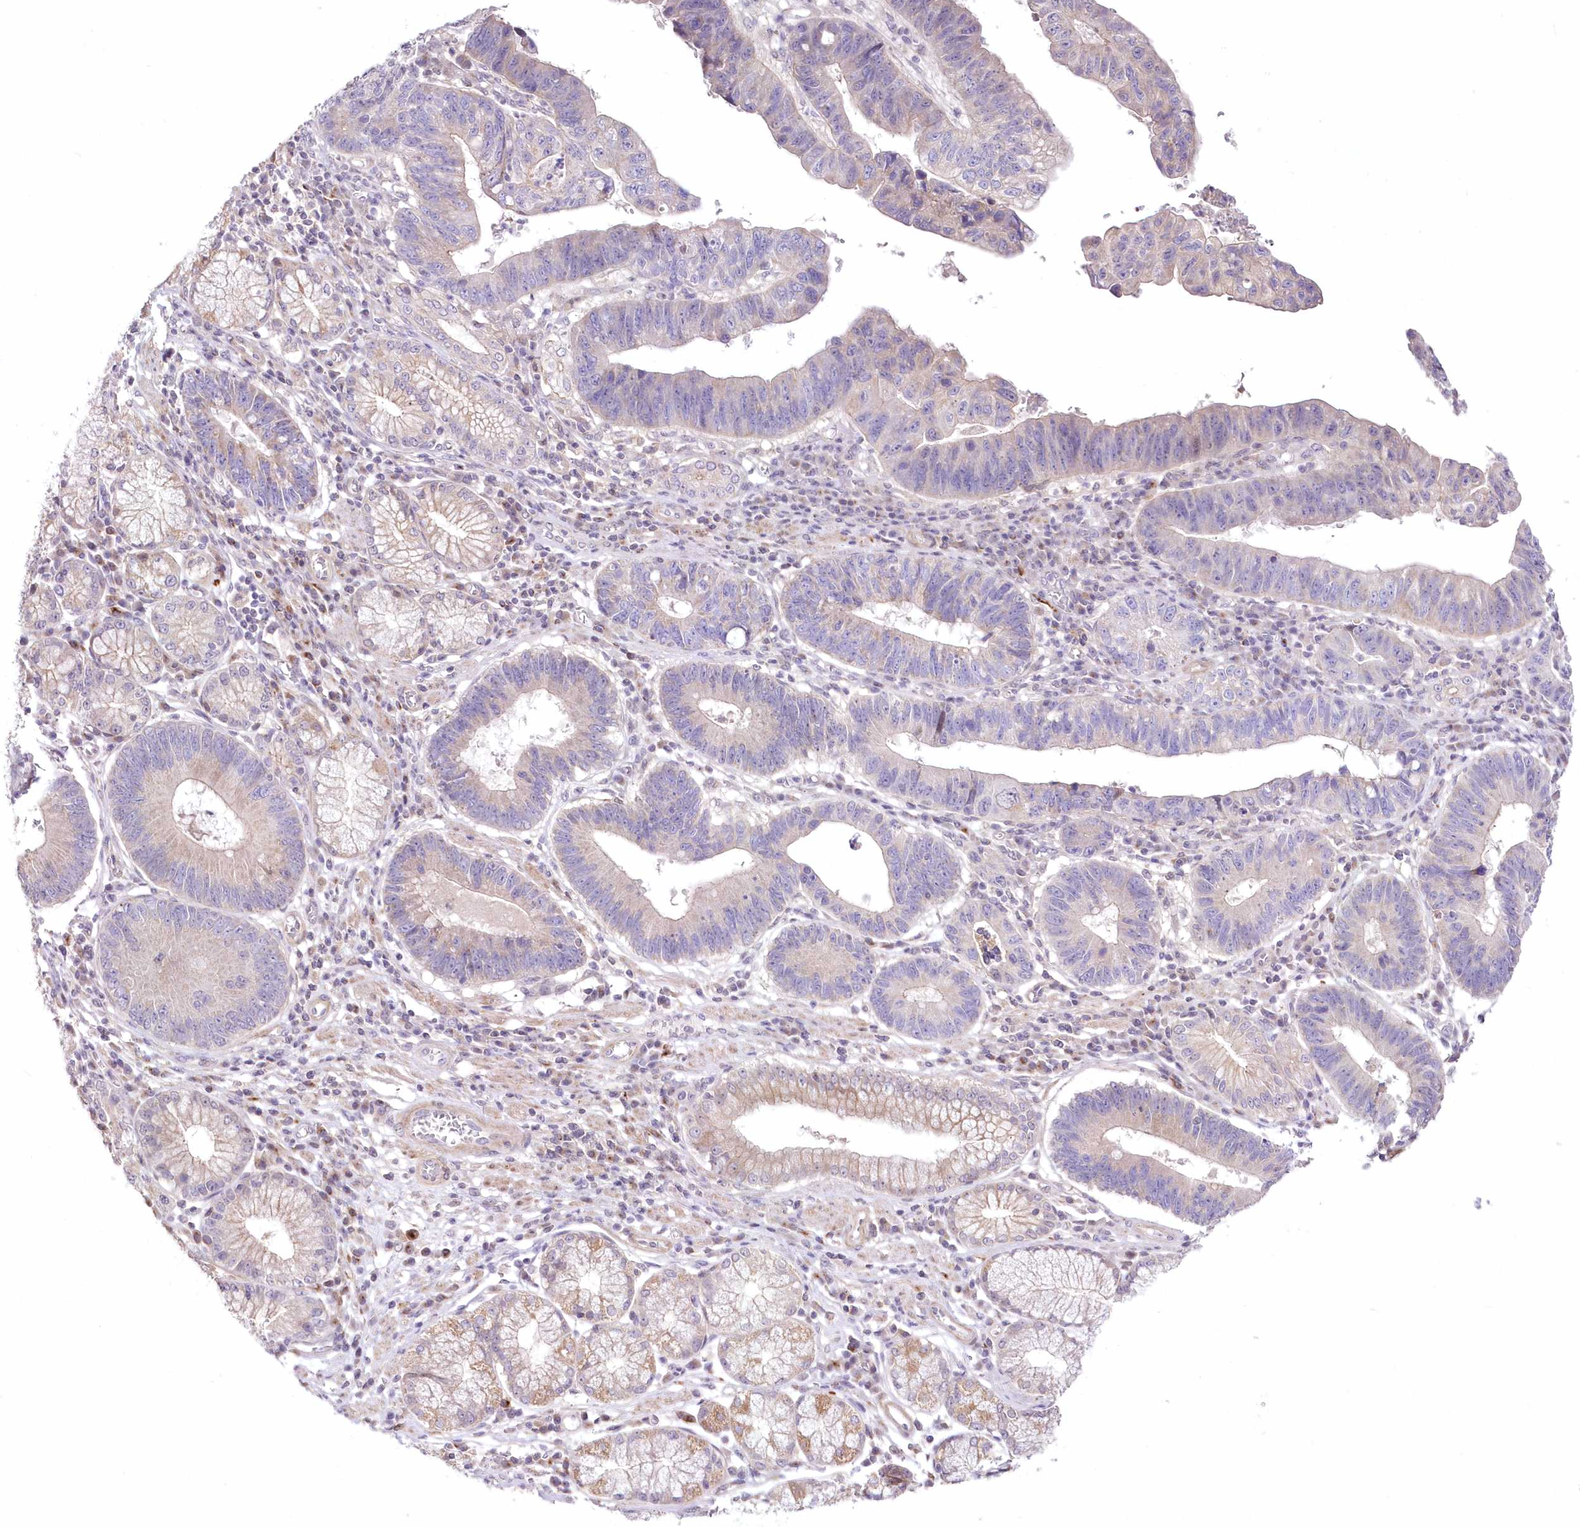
{"staining": {"intensity": "weak", "quantity": "<25%", "location": "cytoplasmic/membranous"}, "tissue": "stomach cancer", "cell_type": "Tumor cells", "image_type": "cancer", "snomed": [{"axis": "morphology", "description": "Adenocarcinoma, NOS"}, {"axis": "topography", "description": "Stomach"}], "caption": "High magnification brightfield microscopy of adenocarcinoma (stomach) stained with DAB (brown) and counterstained with hematoxylin (blue): tumor cells show no significant positivity.", "gene": "FAM241B", "patient": {"sex": "male", "age": 59}}